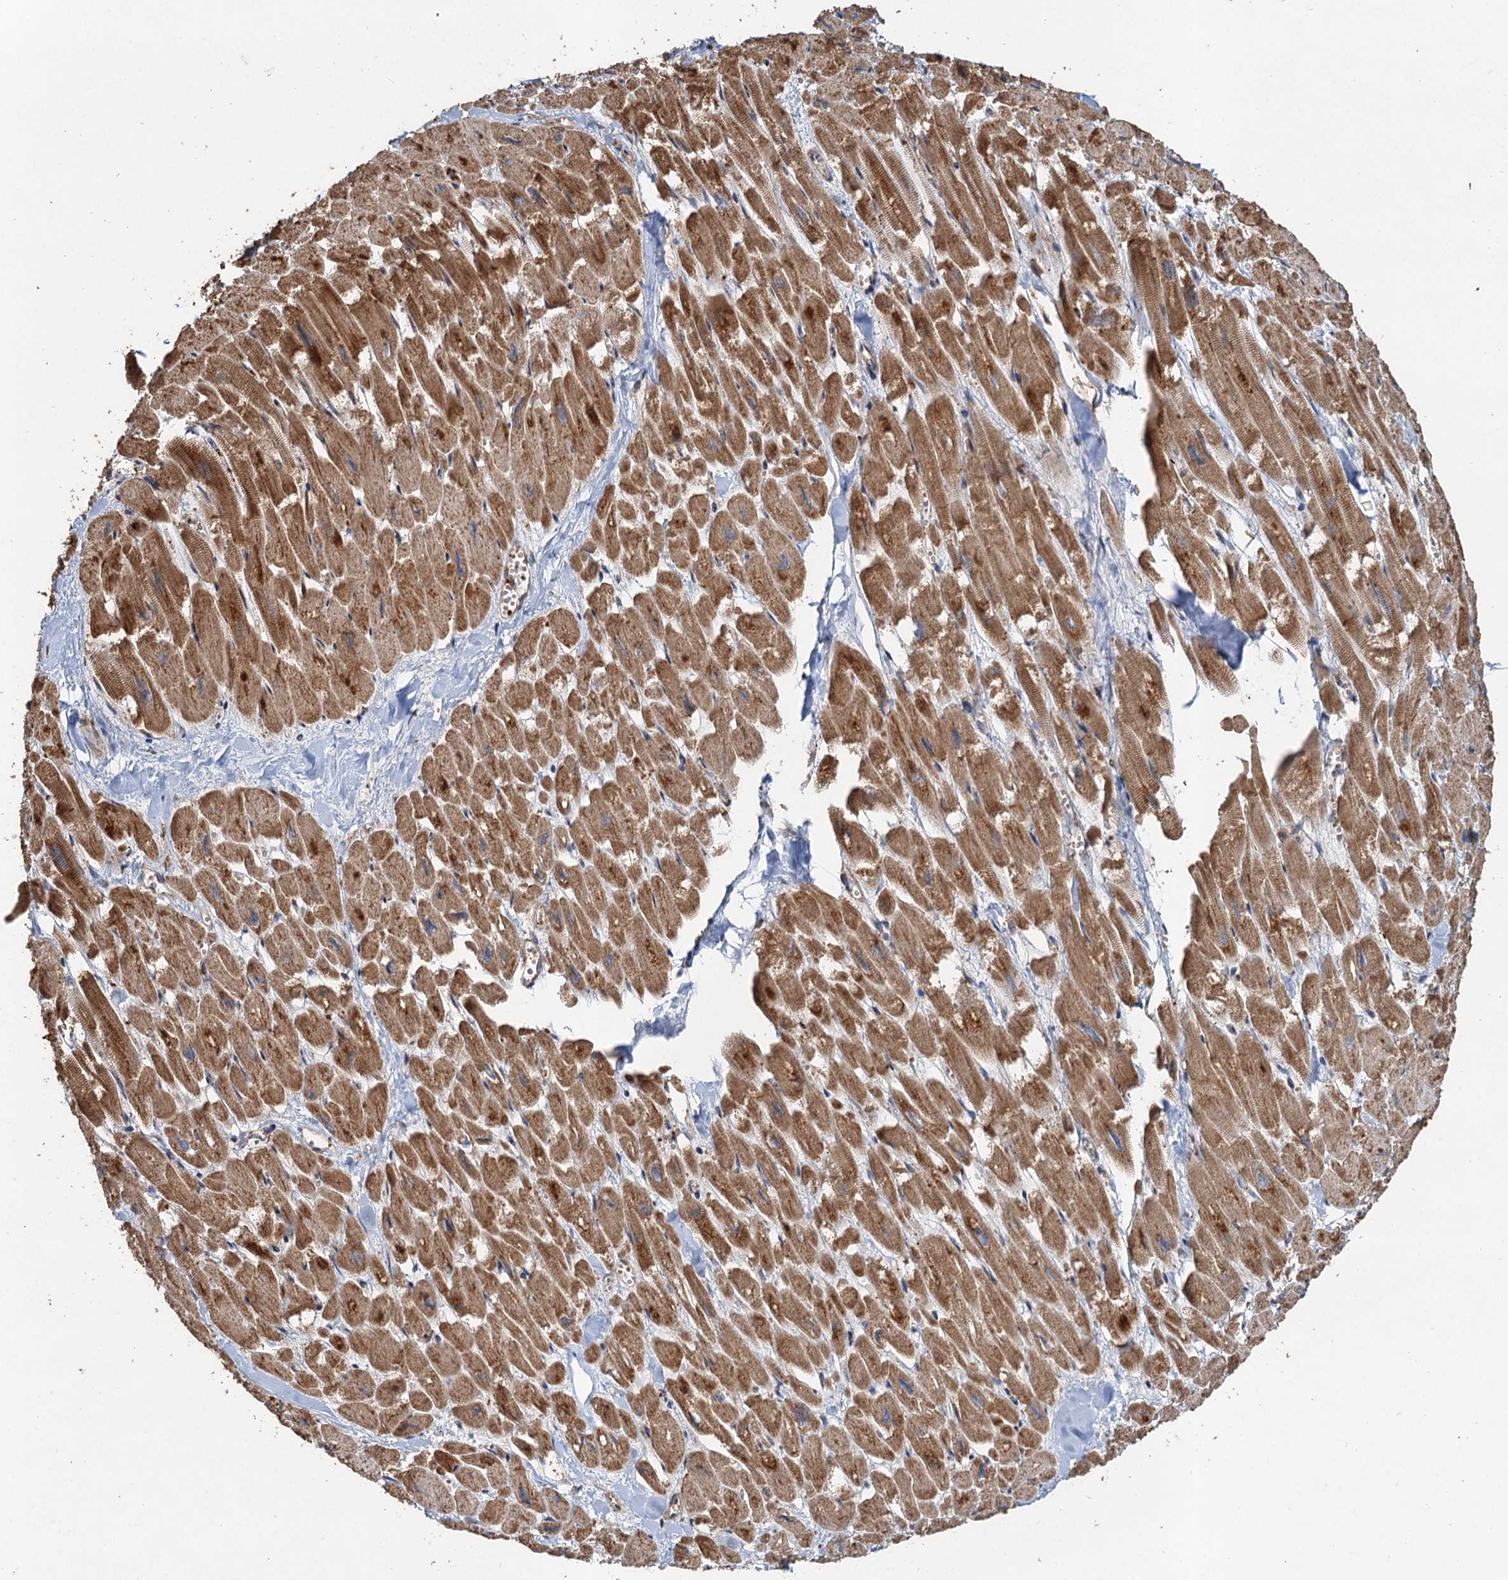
{"staining": {"intensity": "strong", "quantity": ">75%", "location": "cytoplasmic/membranous"}, "tissue": "heart muscle", "cell_type": "Cardiomyocytes", "image_type": "normal", "snomed": [{"axis": "morphology", "description": "Normal tissue, NOS"}, {"axis": "topography", "description": "Heart"}], "caption": "Strong cytoplasmic/membranous protein staining is appreciated in about >75% of cardiomyocytes in heart muscle.", "gene": "DEXI", "patient": {"sex": "male", "age": 54}}